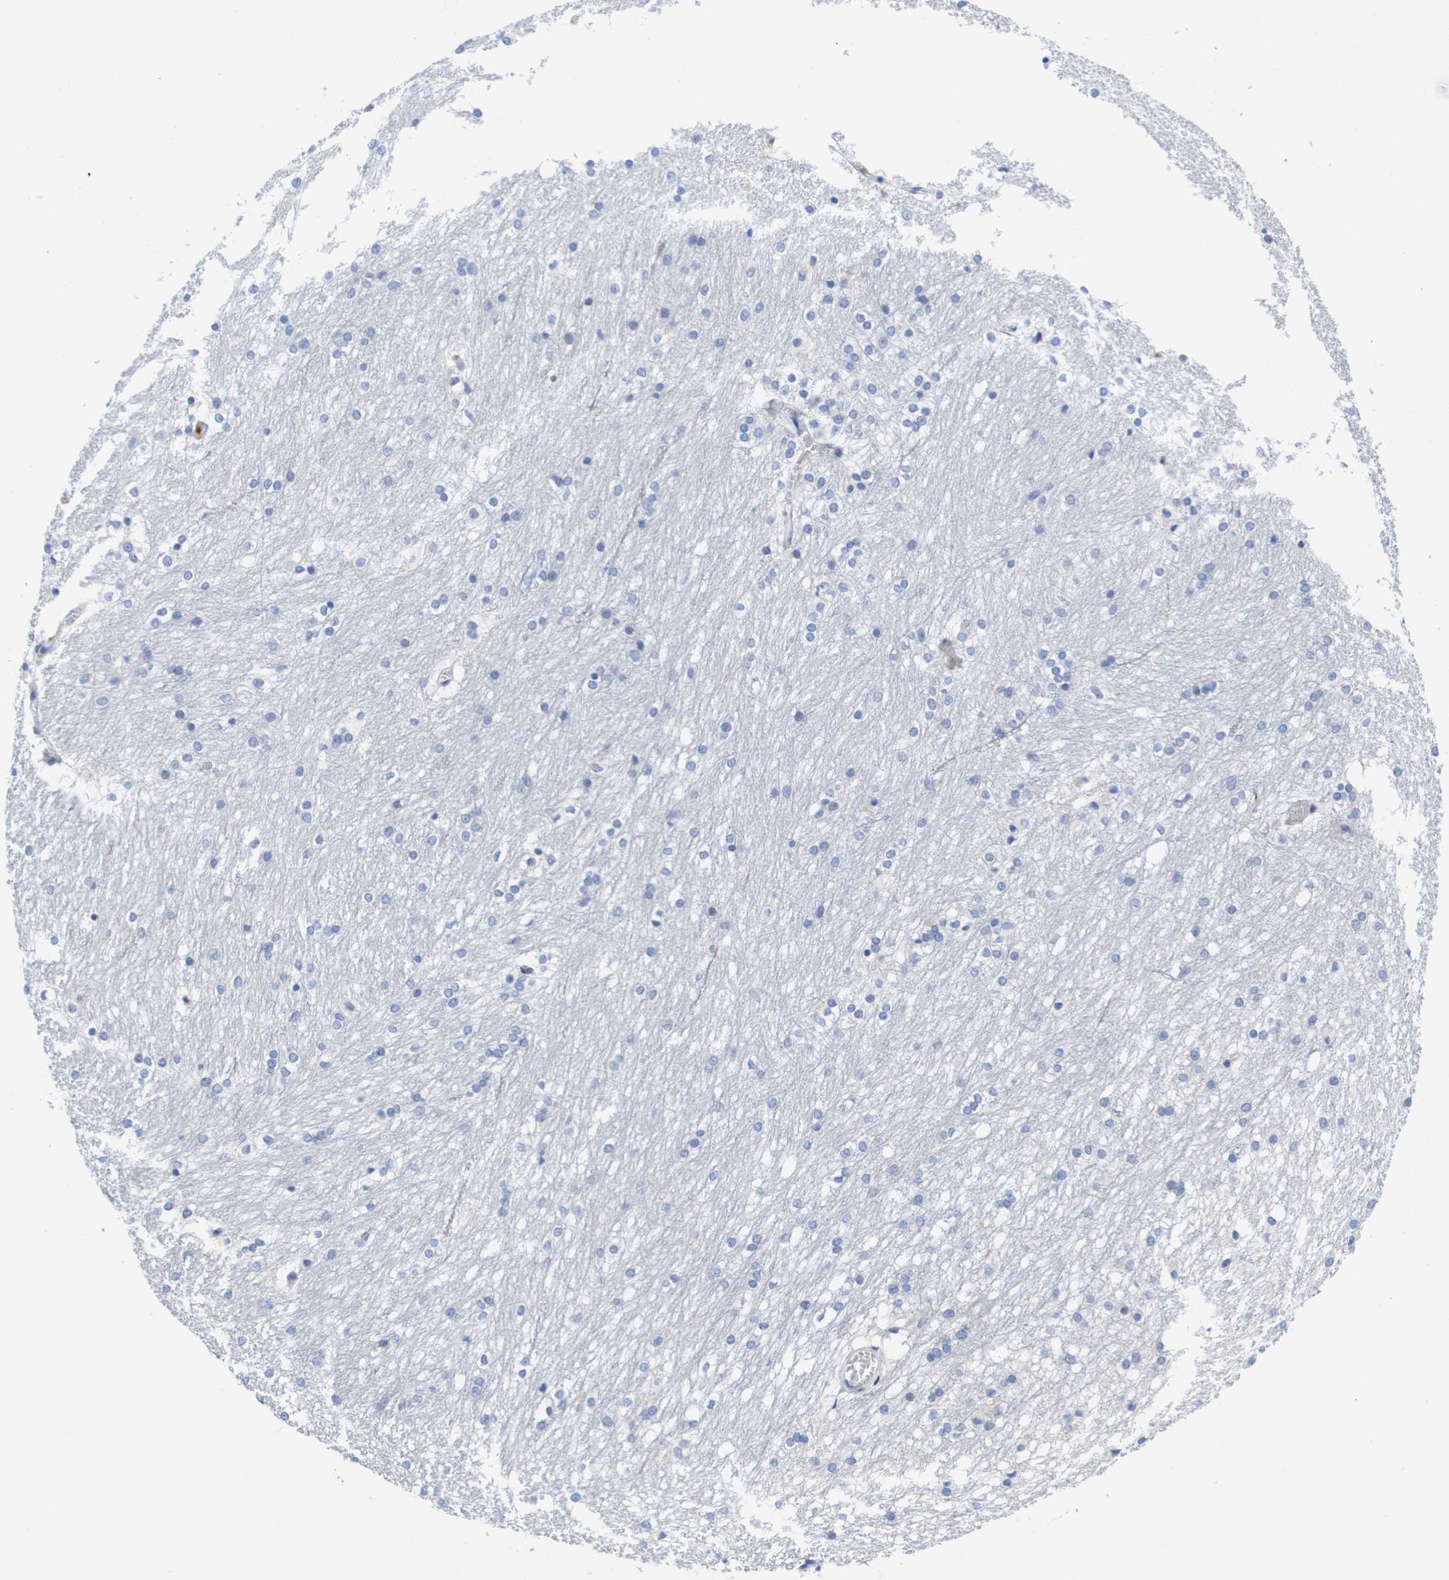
{"staining": {"intensity": "negative", "quantity": "none", "location": "none"}, "tissue": "caudate", "cell_type": "Glial cells", "image_type": "normal", "snomed": [{"axis": "morphology", "description": "Normal tissue, NOS"}, {"axis": "topography", "description": "Lateral ventricle wall"}], "caption": "An IHC histopathology image of normal caudate is shown. There is no staining in glial cells of caudate.", "gene": "SERPINC1", "patient": {"sex": "female", "age": 19}}